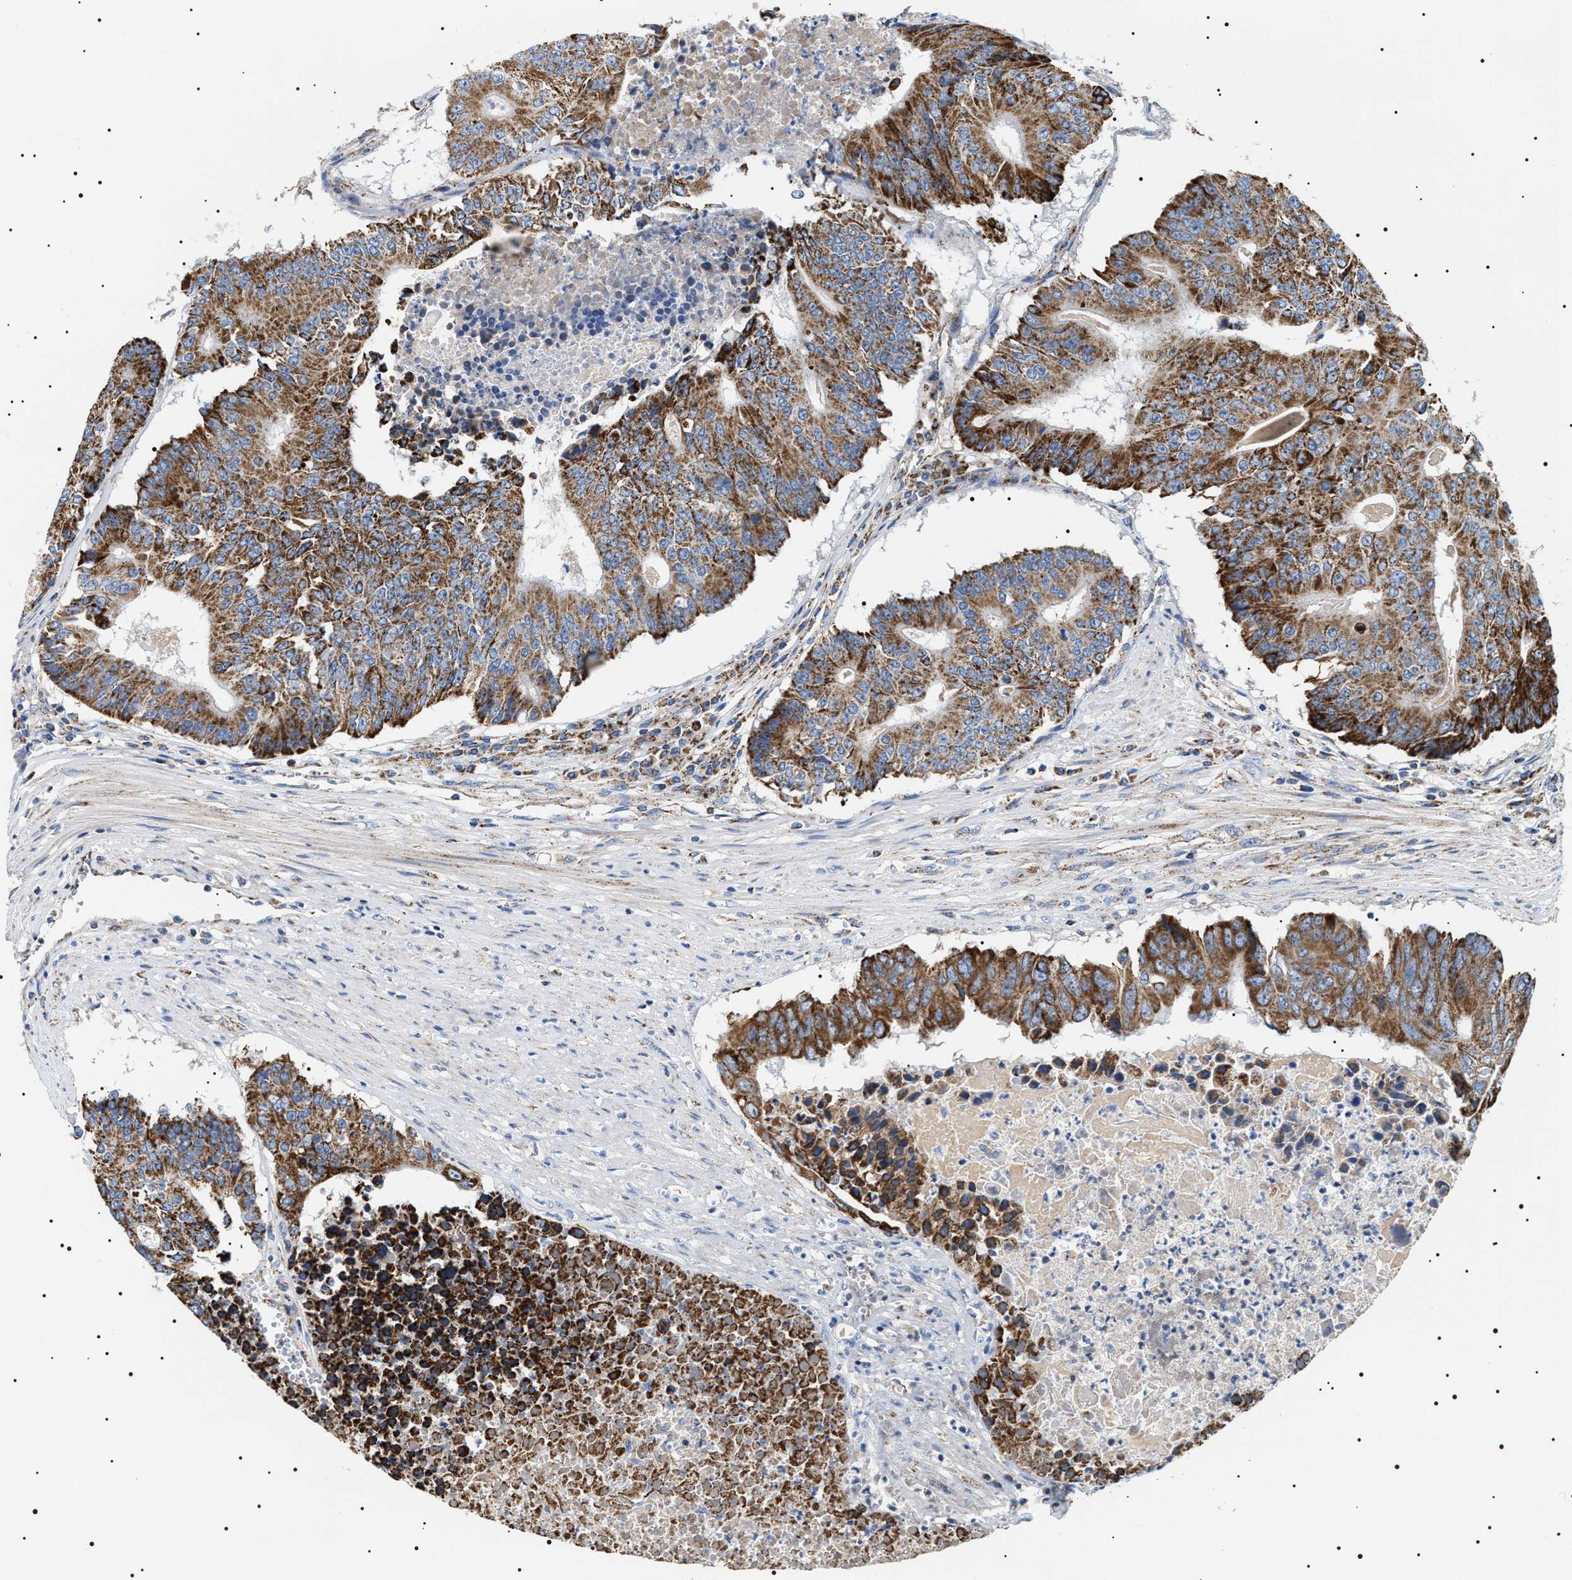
{"staining": {"intensity": "strong", "quantity": ">75%", "location": "cytoplasmic/membranous"}, "tissue": "colorectal cancer", "cell_type": "Tumor cells", "image_type": "cancer", "snomed": [{"axis": "morphology", "description": "Adenocarcinoma, NOS"}, {"axis": "topography", "description": "Colon"}], "caption": "Adenocarcinoma (colorectal) tissue exhibits strong cytoplasmic/membranous expression in approximately >75% of tumor cells", "gene": "OXSM", "patient": {"sex": "male", "age": 87}}